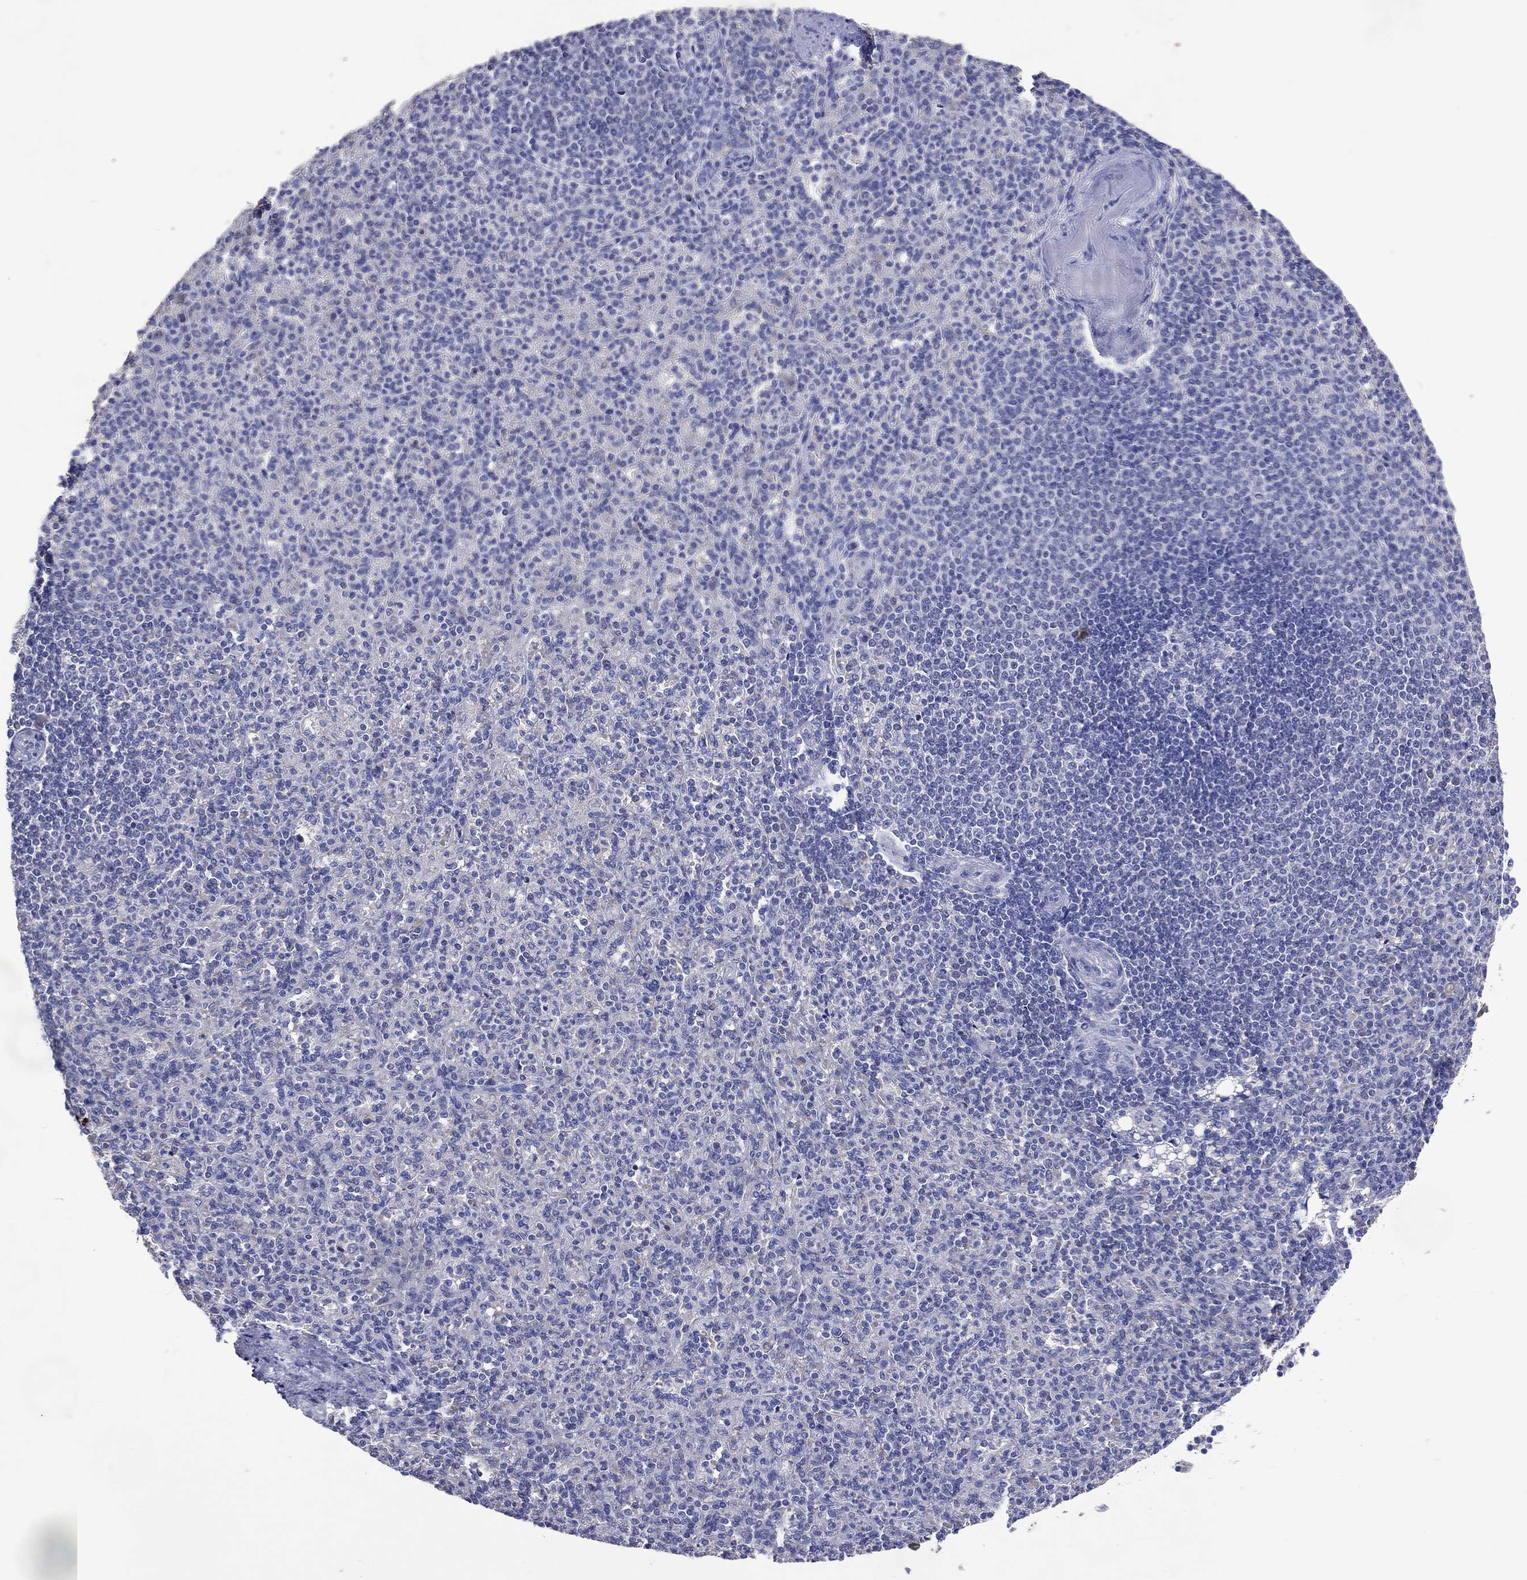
{"staining": {"intensity": "negative", "quantity": "none", "location": "none"}, "tissue": "spleen", "cell_type": "Cells in red pulp", "image_type": "normal", "snomed": [{"axis": "morphology", "description": "Normal tissue, NOS"}, {"axis": "topography", "description": "Spleen"}], "caption": "Immunohistochemistry (IHC) micrograph of unremarkable spleen: spleen stained with DAB (3,3'-diaminobenzidine) reveals no significant protein positivity in cells in red pulp.", "gene": "DNAH6", "patient": {"sex": "female", "age": 74}}